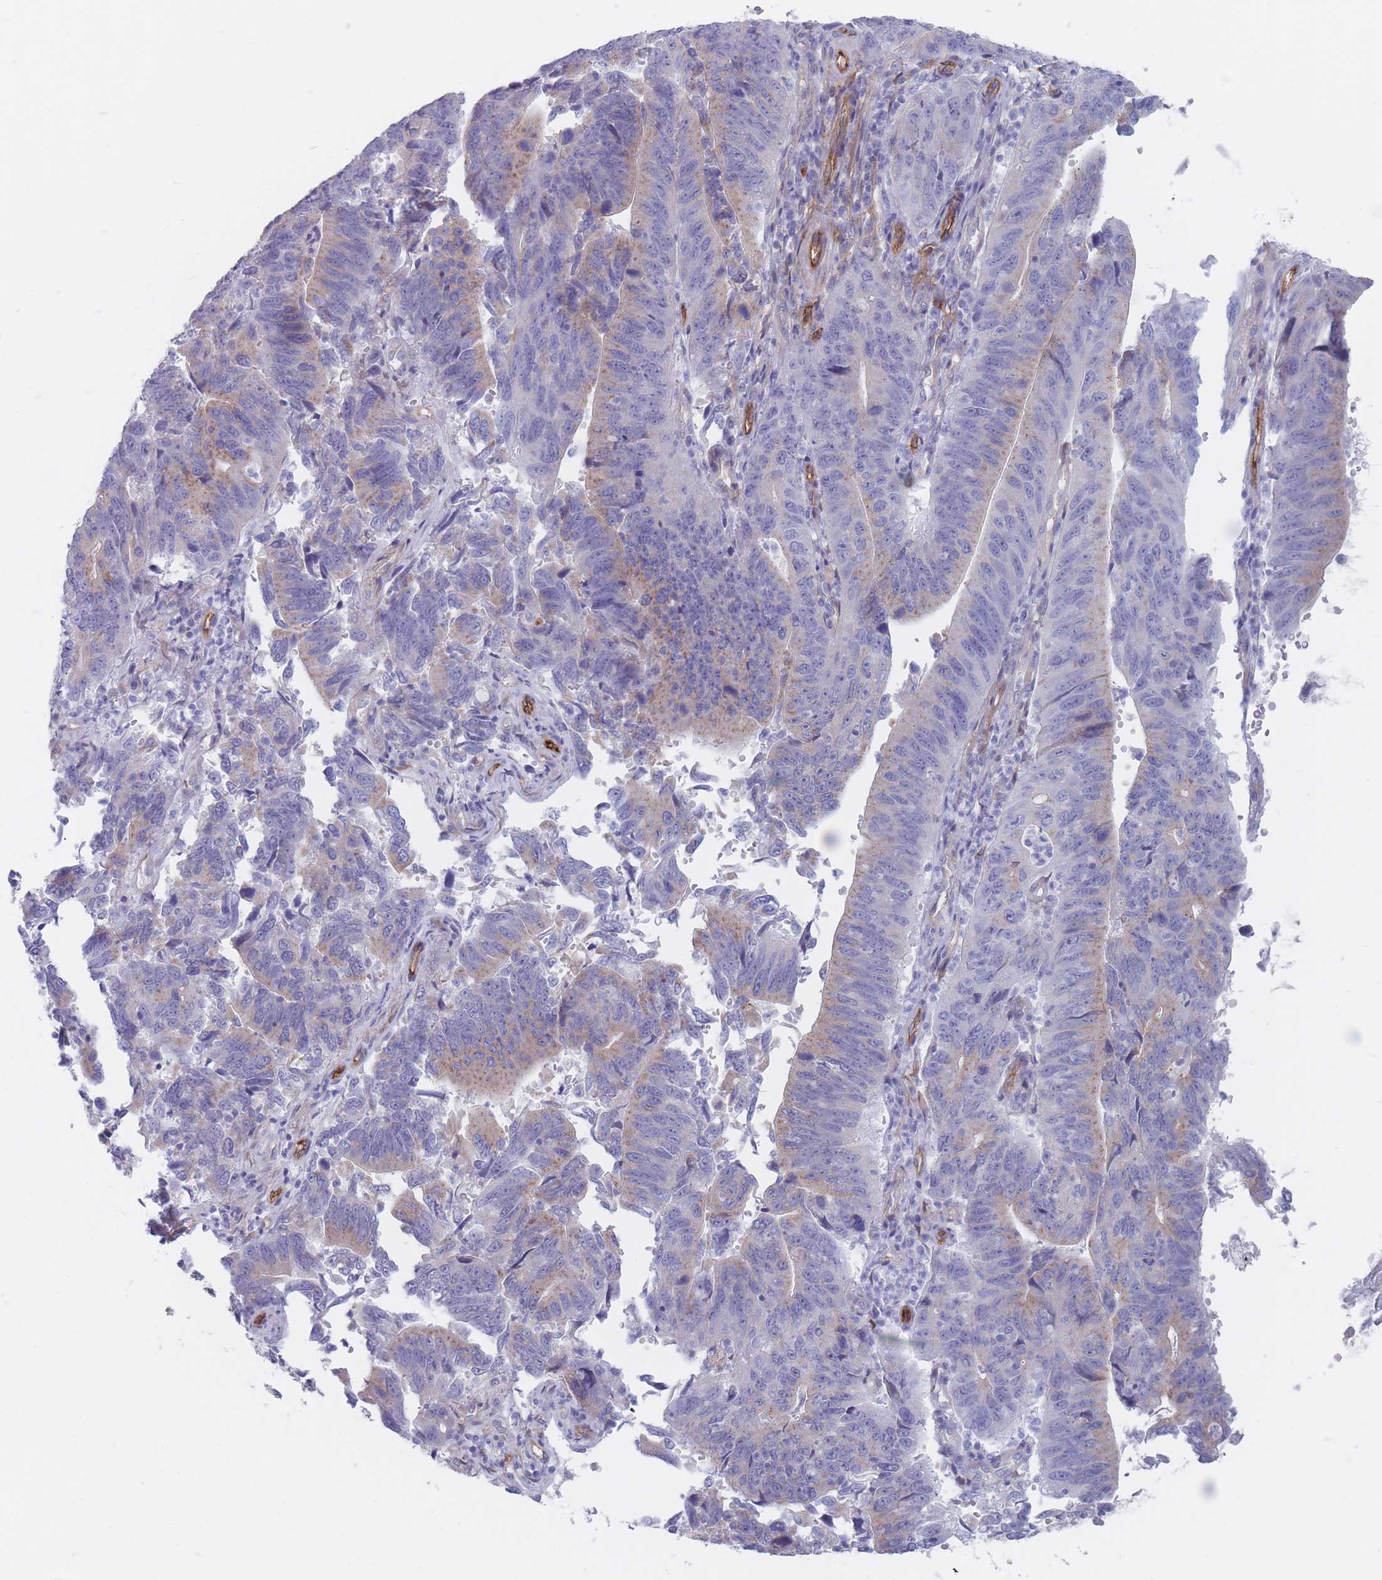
{"staining": {"intensity": "weak", "quantity": "<25%", "location": "cytoplasmic/membranous"}, "tissue": "stomach cancer", "cell_type": "Tumor cells", "image_type": "cancer", "snomed": [{"axis": "morphology", "description": "Adenocarcinoma, NOS"}, {"axis": "topography", "description": "Stomach"}], "caption": "High power microscopy photomicrograph of an IHC histopathology image of stomach cancer (adenocarcinoma), revealing no significant expression in tumor cells. (DAB (3,3'-diaminobenzidine) immunohistochemistry (IHC) with hematoxylin counter stain).", "gene": "PLPP1", "patient": {"sex": "male", "age": 59}}